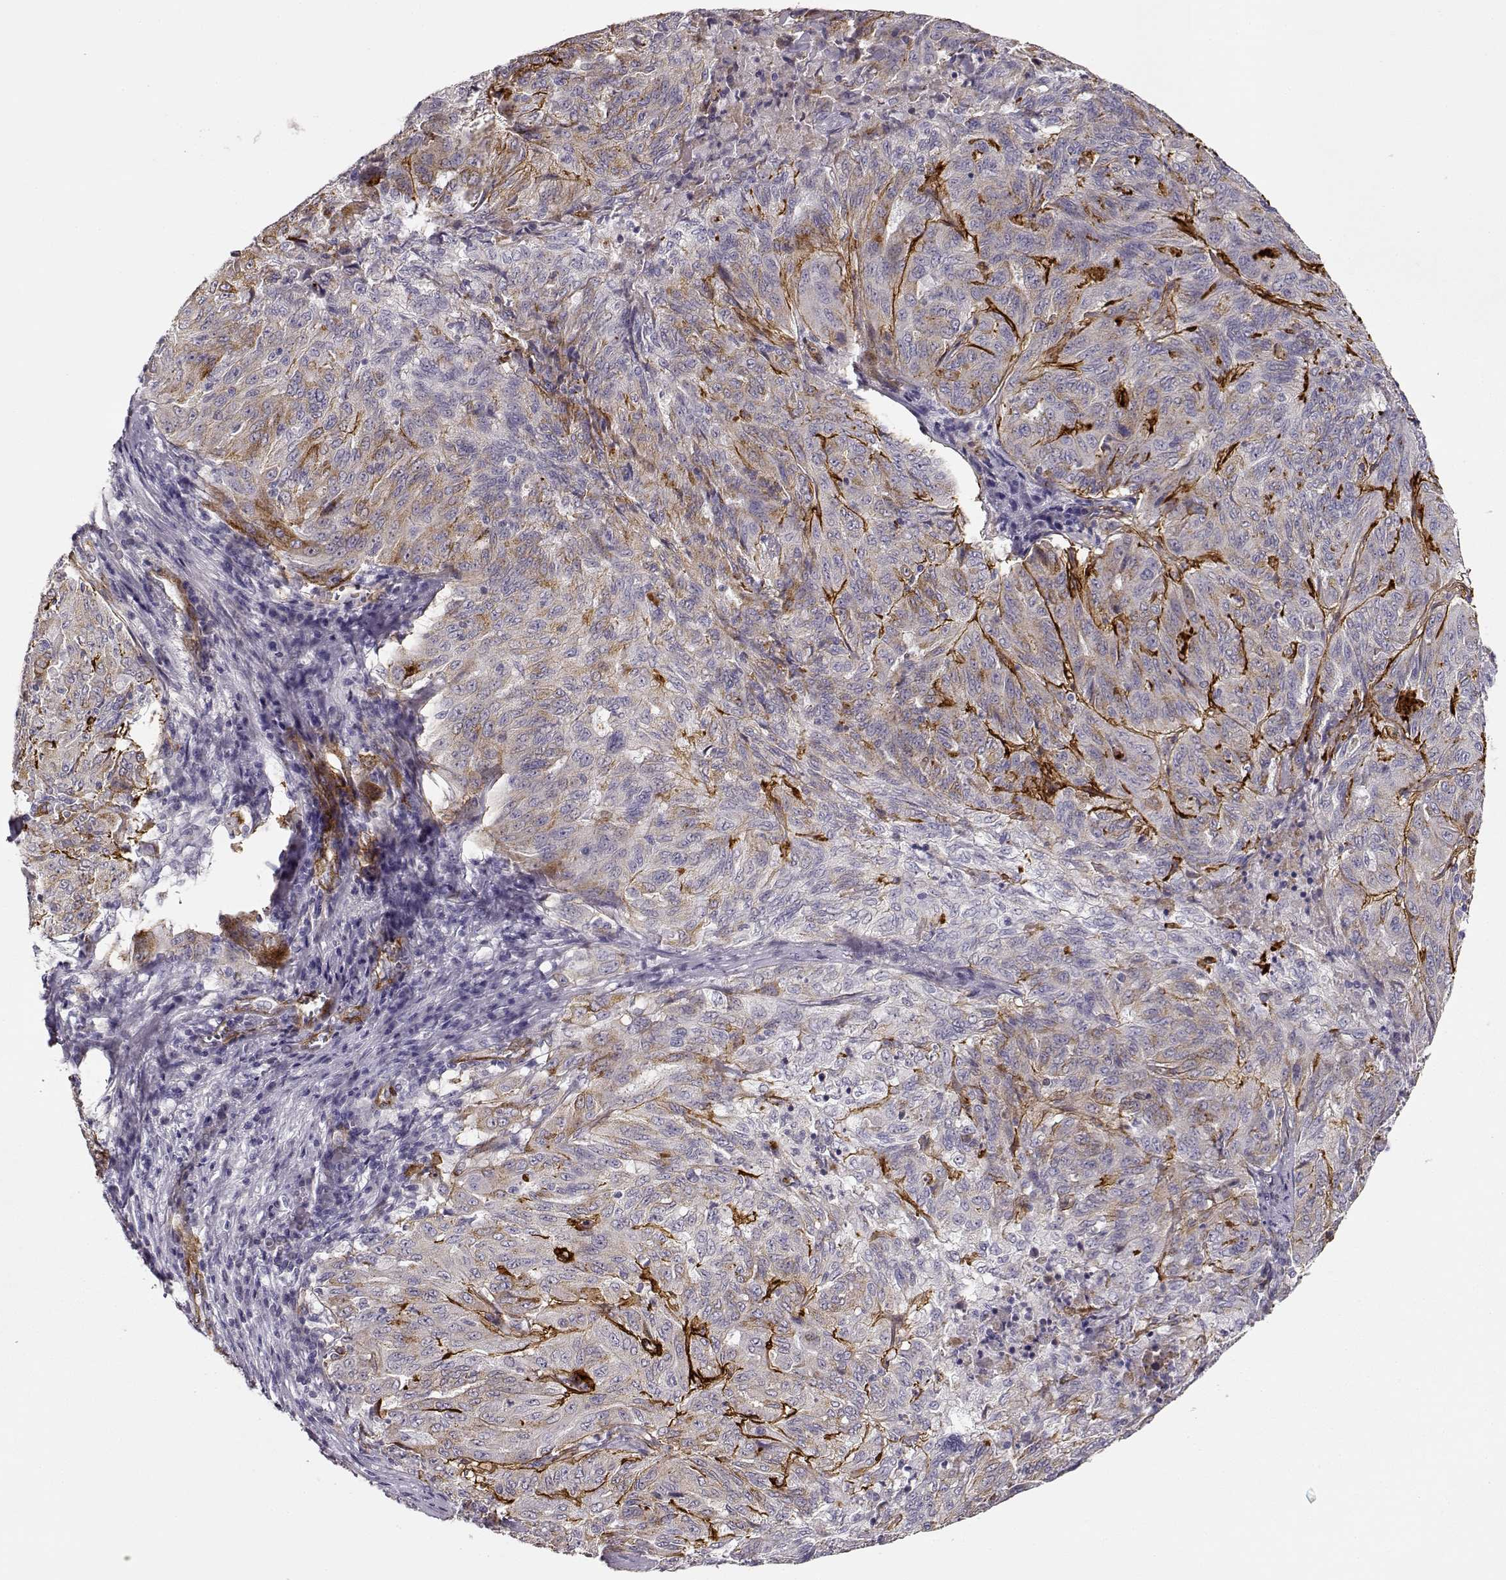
{"staining": {"intensity": "moderate", "quantity": "<25%", "location": "cytoplasmic/membranous"}, "tissue": "pancreatic cancer", "cell_type": "Tumor cells", "image_type": "cancer", "snomed": [{"axis": "morphology", "description": "Adenocarcinoma, NOS"}, {"axis": "topography", "description": "Pancreas"}], "caption": "Immunohistochemistry (IHC) staining of pancreatic adenocarcinoma, which displays low levels of moderate cytoplasmic/membranous expression in about <25% of tumor cells indicating moderate cytoplasmic/membranous protein positivity. The staining was performed using DAB (brown) for protein detection and nuclei were counterstained in hematoxylin (blue).", "gene": "LAMC1", "patient": {"sex": "male", "age": 63}}